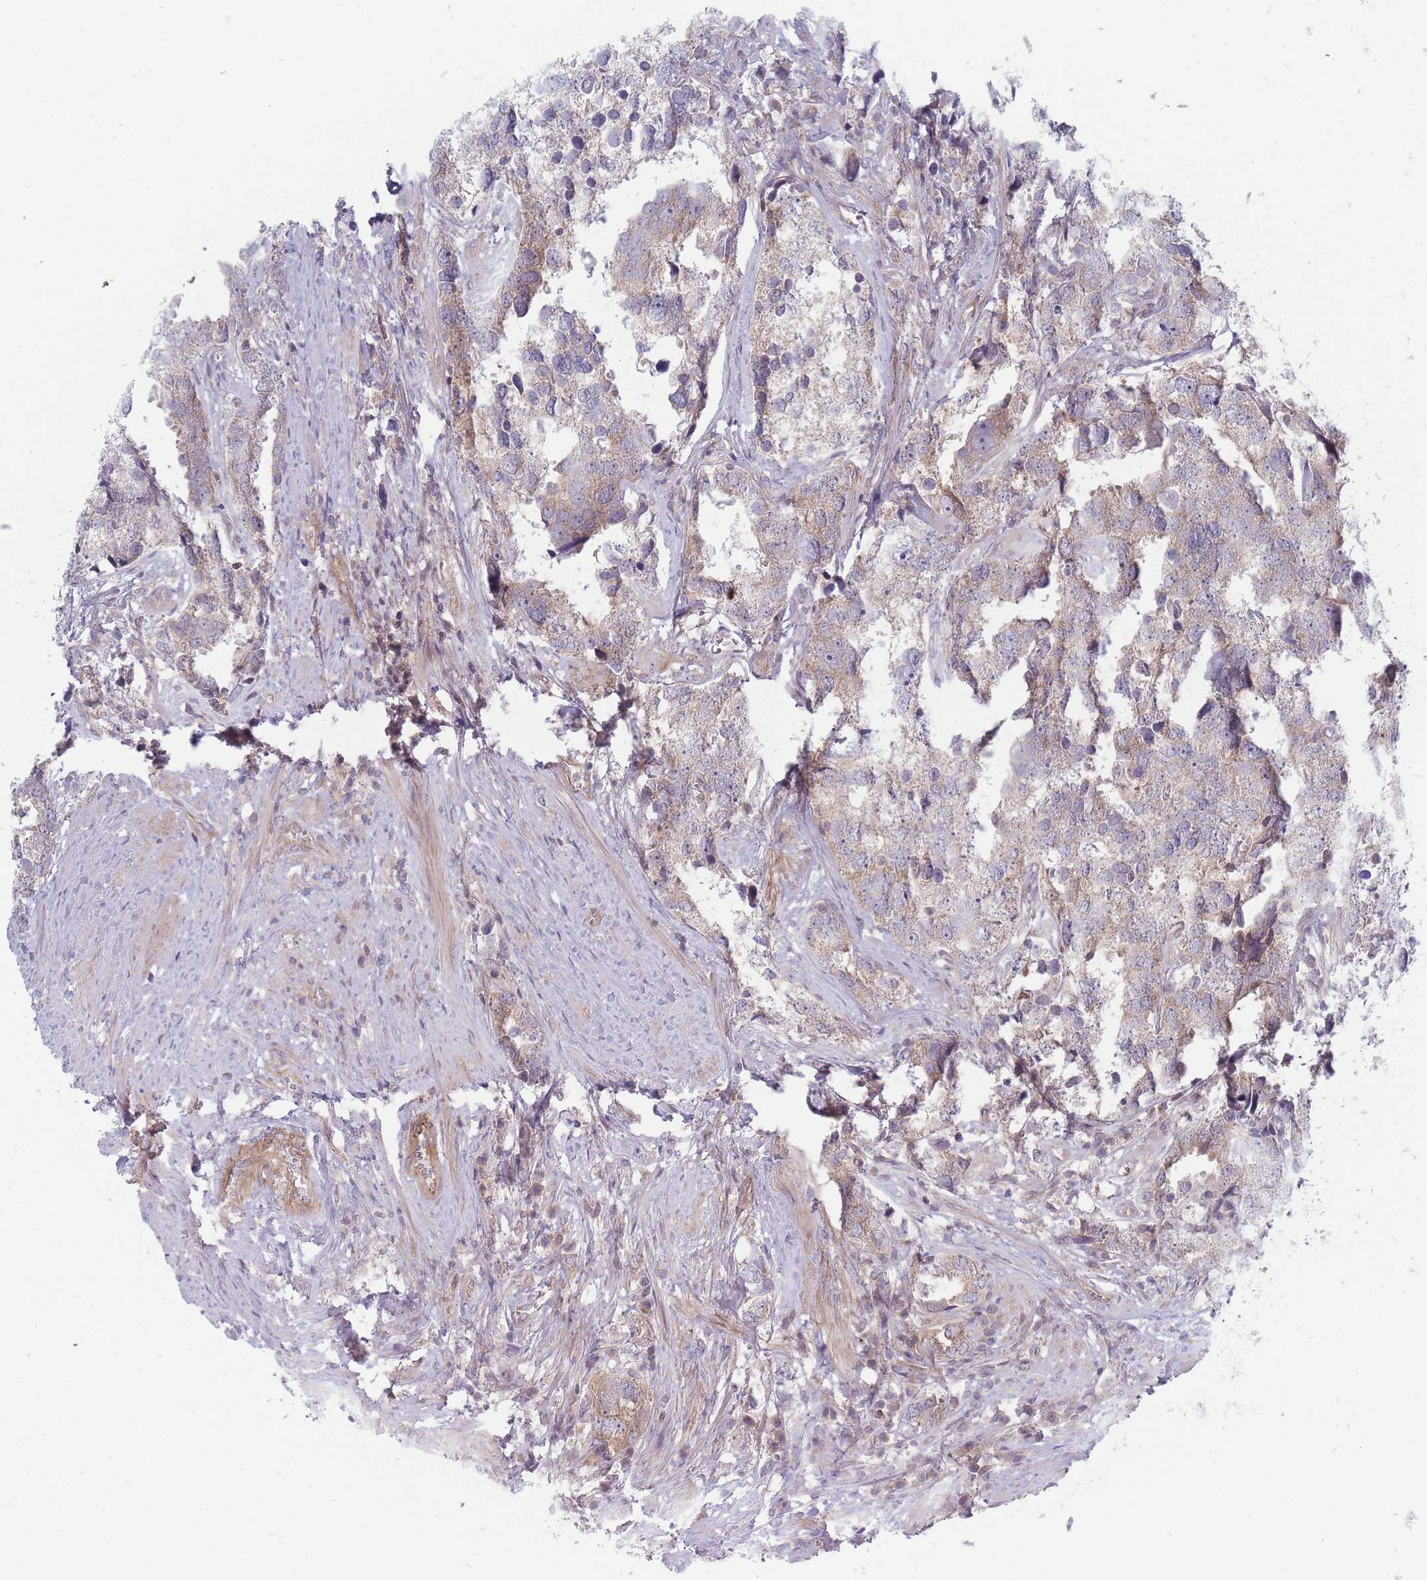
{"staining": {"intensity": "moderate", "quantity": ">75%", "location": "cytoplasmic/membranous"}, "tissue": "prostate cancer", "cell_type": "Tumor cells", "image_type": "cancer", "snomed": [{"axis": "morphology", "description": "Adenocarcinoma, High grade"}, {"axis": "topography", "description": "Prostate"}], "caption": "Moderate cytoplasmic/membranous positivity is appreciated in approximately >75% of tumor cells in prostate cancer.", "gene": "VRK2", "patient": {"sex": "male", "age": 71}}